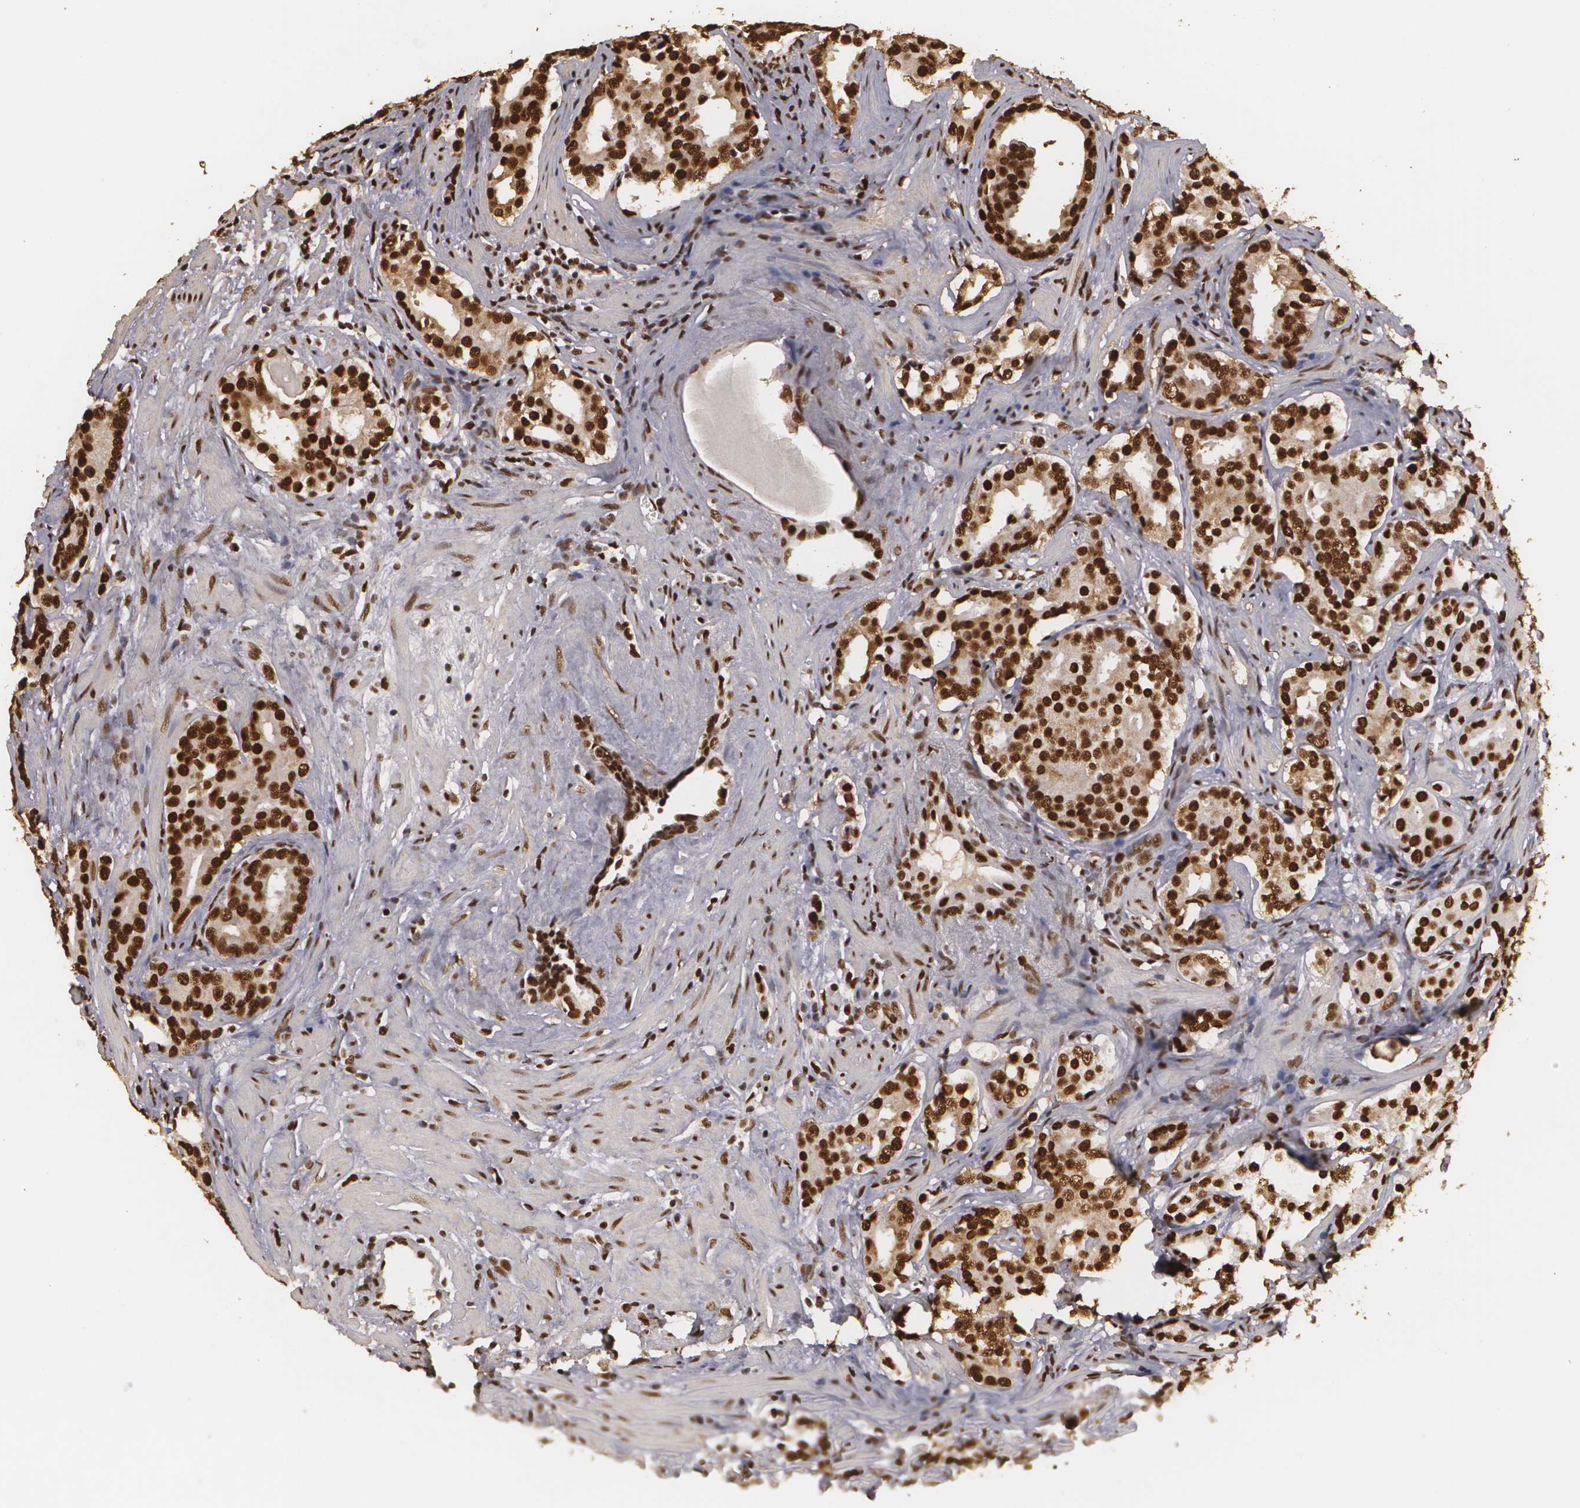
{"staining": {"intensity": "strong", "quantity": ">75%", "location": "cytoplasmic/membranous,nuclear"}, "tissue": "prostate cancer", "cell_type": "Tumor cells", "image_type": "cancer", "snomed": [{"axis": "morphology", "description": "Adenocarcinoma, Low grade"}, {"axis": "topography", "description": "Prostate"}], "caption": "This micrograph displays immunohistochemistry (IHC) staining of human low-grade adenocarcinoma (prostate), with high strong cytoplasmic/membranous and nuclear positivity in about >75% of tumor cells.", "gene": "RCOR1", "patient": {"sex": "male", "age": 59}}